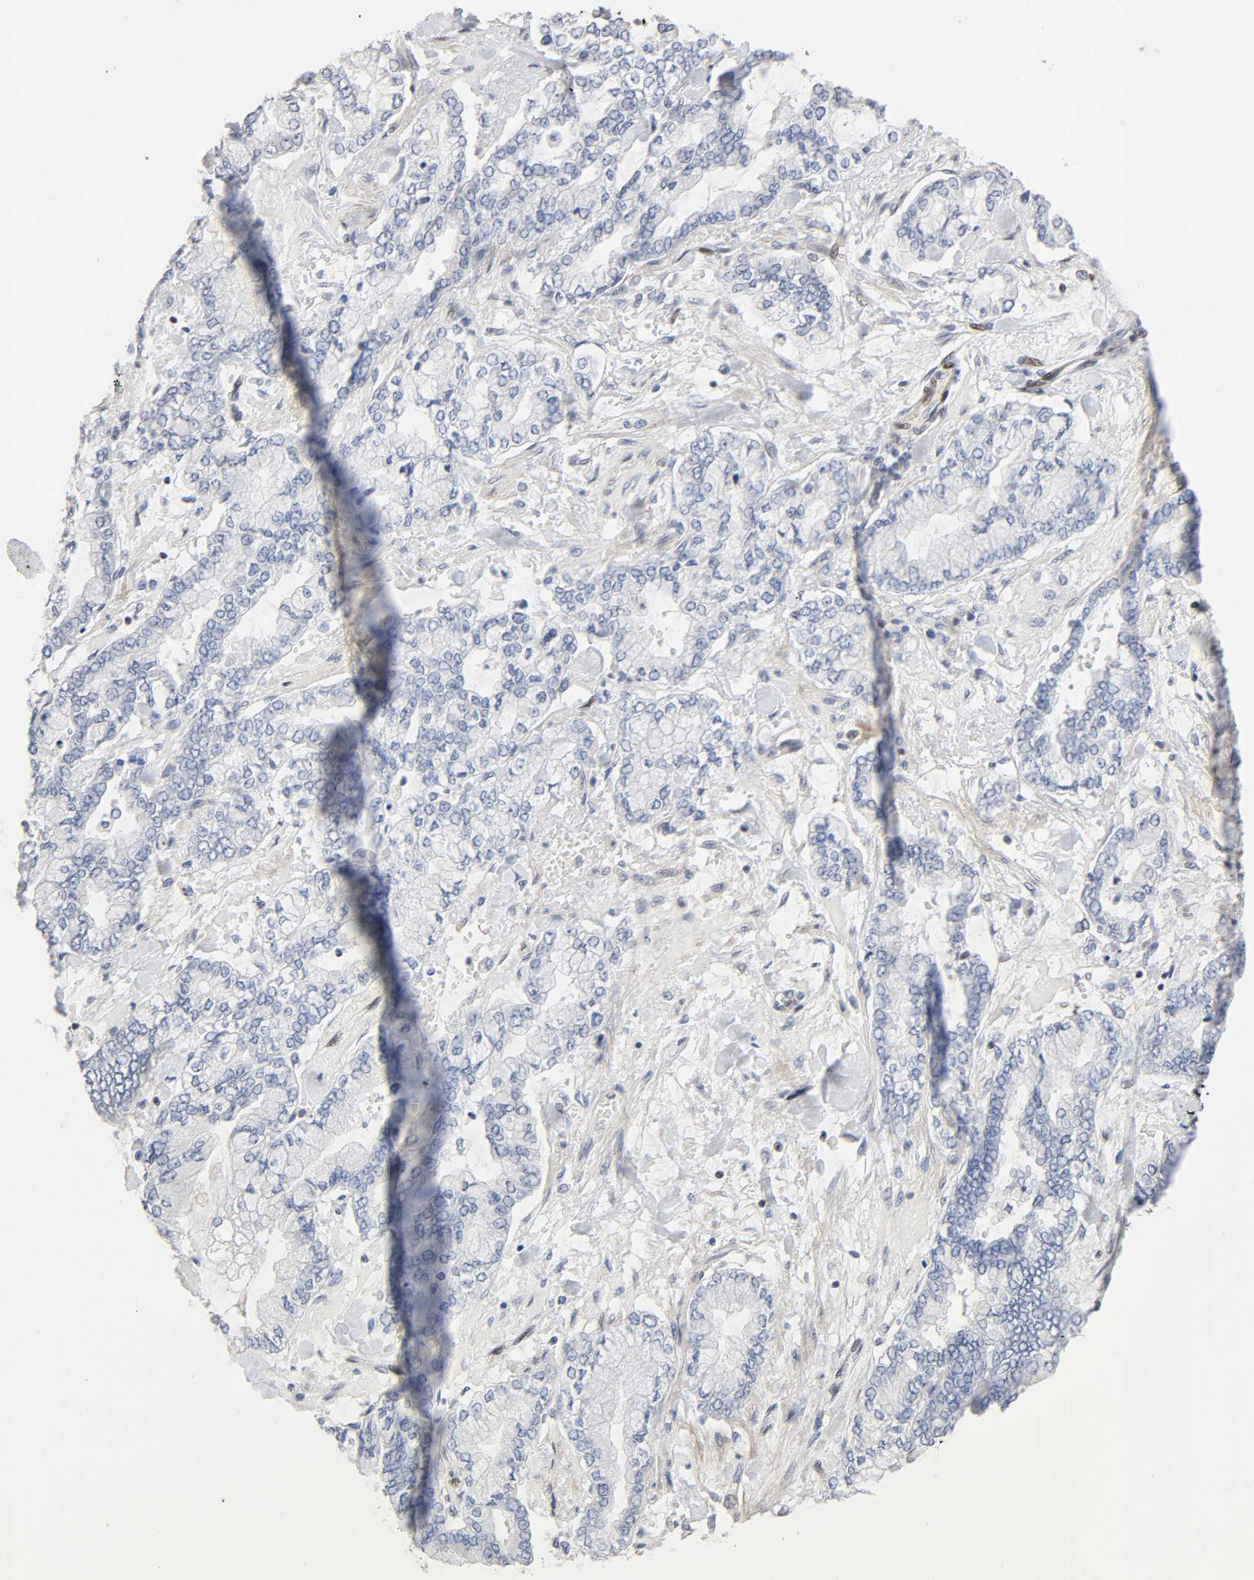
{"staining": {"intensity": "negative", "quantity": "none", "location": "none"}, "tissue": "stomach cancer", "cell_type": "Tumor cells", "image_type": "cancer", "snomed": [{"axis": "morphology", "description": "Normal tissue, NOS"}, {"axis": "morphology", "description": "Adenocarcinoma, NOS"}, {"axis": "topography", "description": "Stomach, upper"}, {"axis": "topography", "description": "Stomach"}], "caption": "Image shows no significant protein expression in tumor cells of stomach cancer (adenocarcinoma).", "gene": "STK38", "patient": {"sex": "male", "age": 76}}